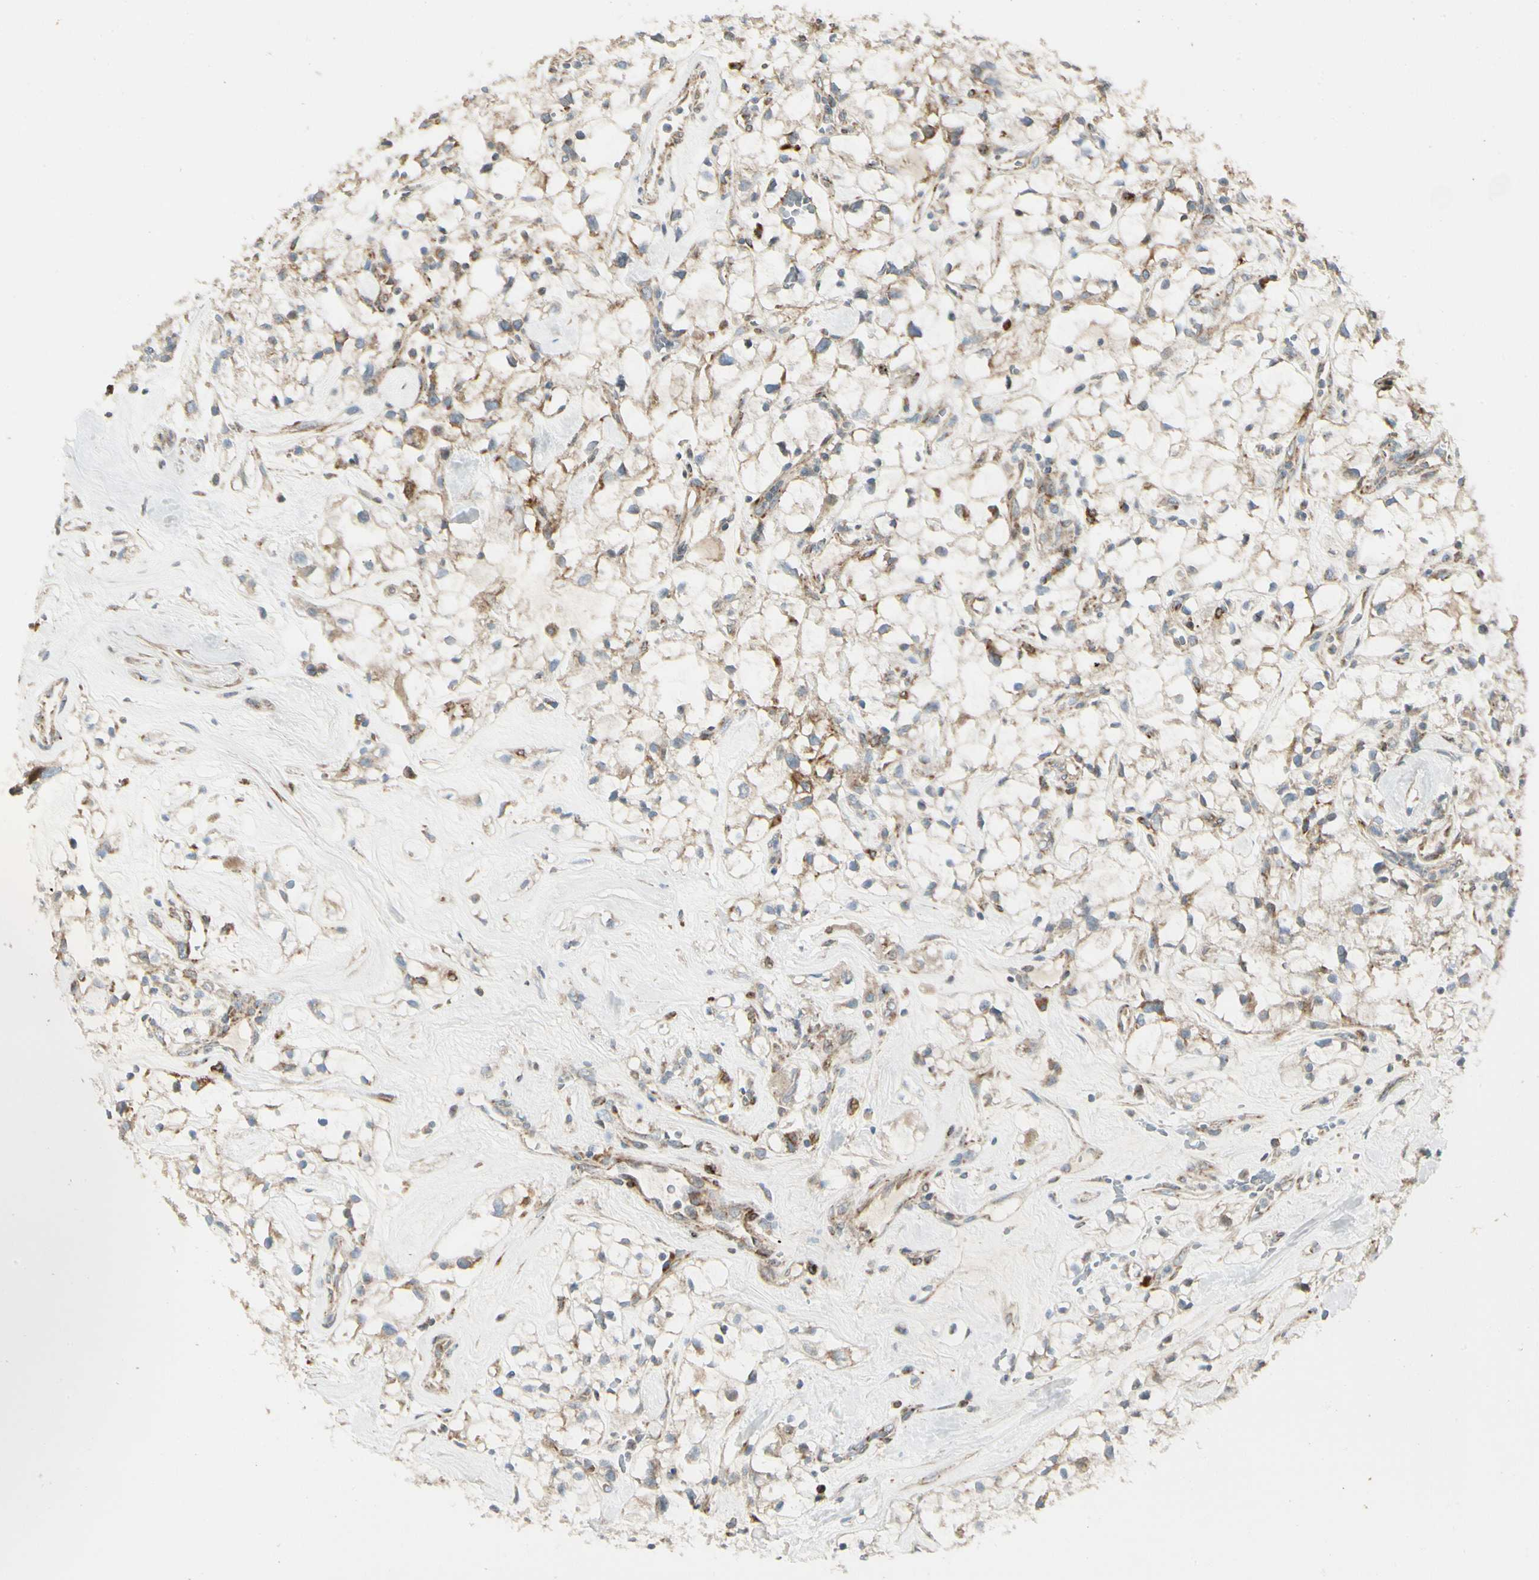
{"staining": {"intensity": "weak", "quantity": ">75%", "location": "cytoplasmic/membranous"}, "tissue": "renal cancer", "cell_type": "Tumor cells", "image_type": "cancer", "snomed": [{"axis": "morphology", "description": "Adenocarcinoma, NOS"}, {"axis": "topography", "description": "Kidney"}], "caption": "Adenocarcinoma (renal) was stained to show a protein in brown. There is low levels of weak cytoplasmic/membranous staining in approximately >75% of tumor cells.", "gene": "MRPL9", "patient": {"sex": "female", "age": 60}}